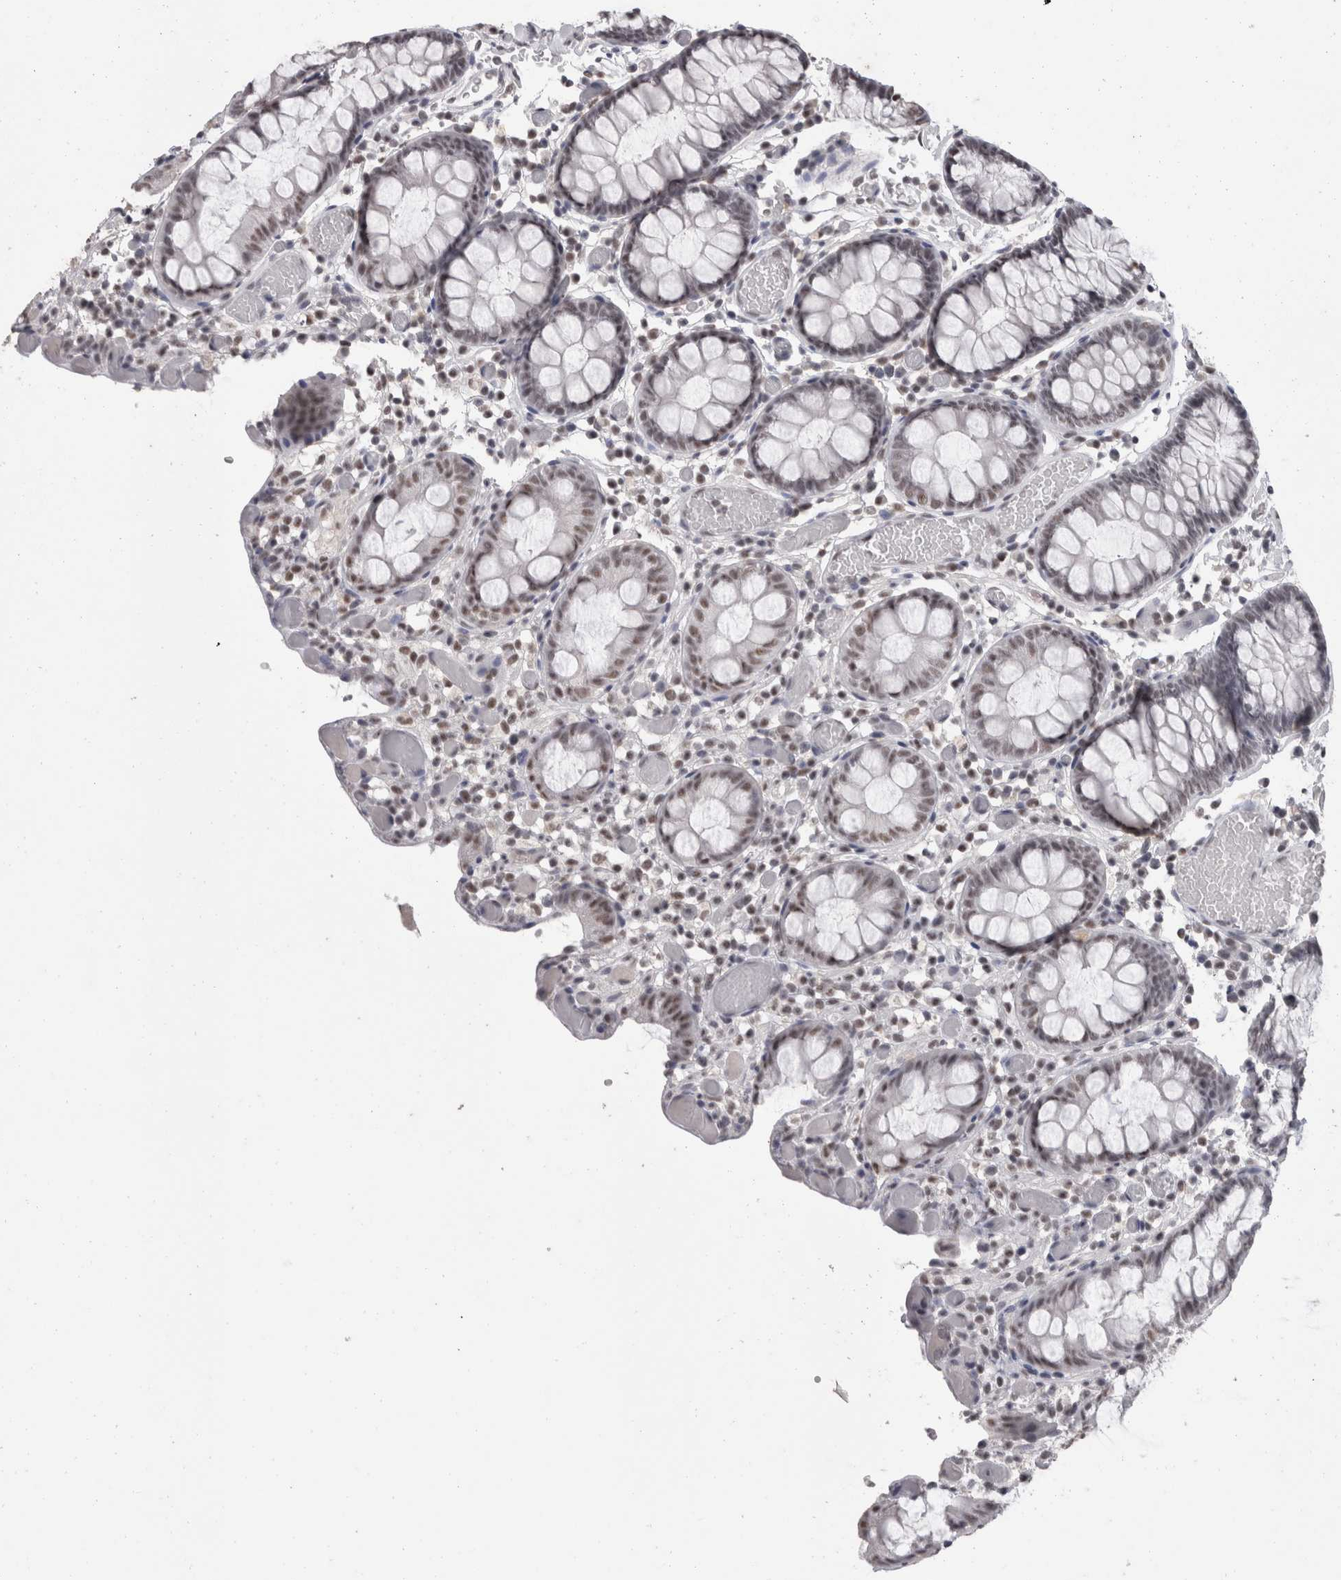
{"staining": {"intensity": "negative", "quantity": "none", "location": "none"}, "tissue": "colon", "cell_type": "Endothelial cells", "image_type": "normal", "snomed": [{"axis": "morphology", "description": "Normal tissue, NOS"}, {"axis": "topography", "description": "Colon"}], "caption": "Human colon stained for a protein using IHC demonstrates no staining in endothelial cells.", "gene": "DDX17", "patient": {"sex": "male", "age": 14}}